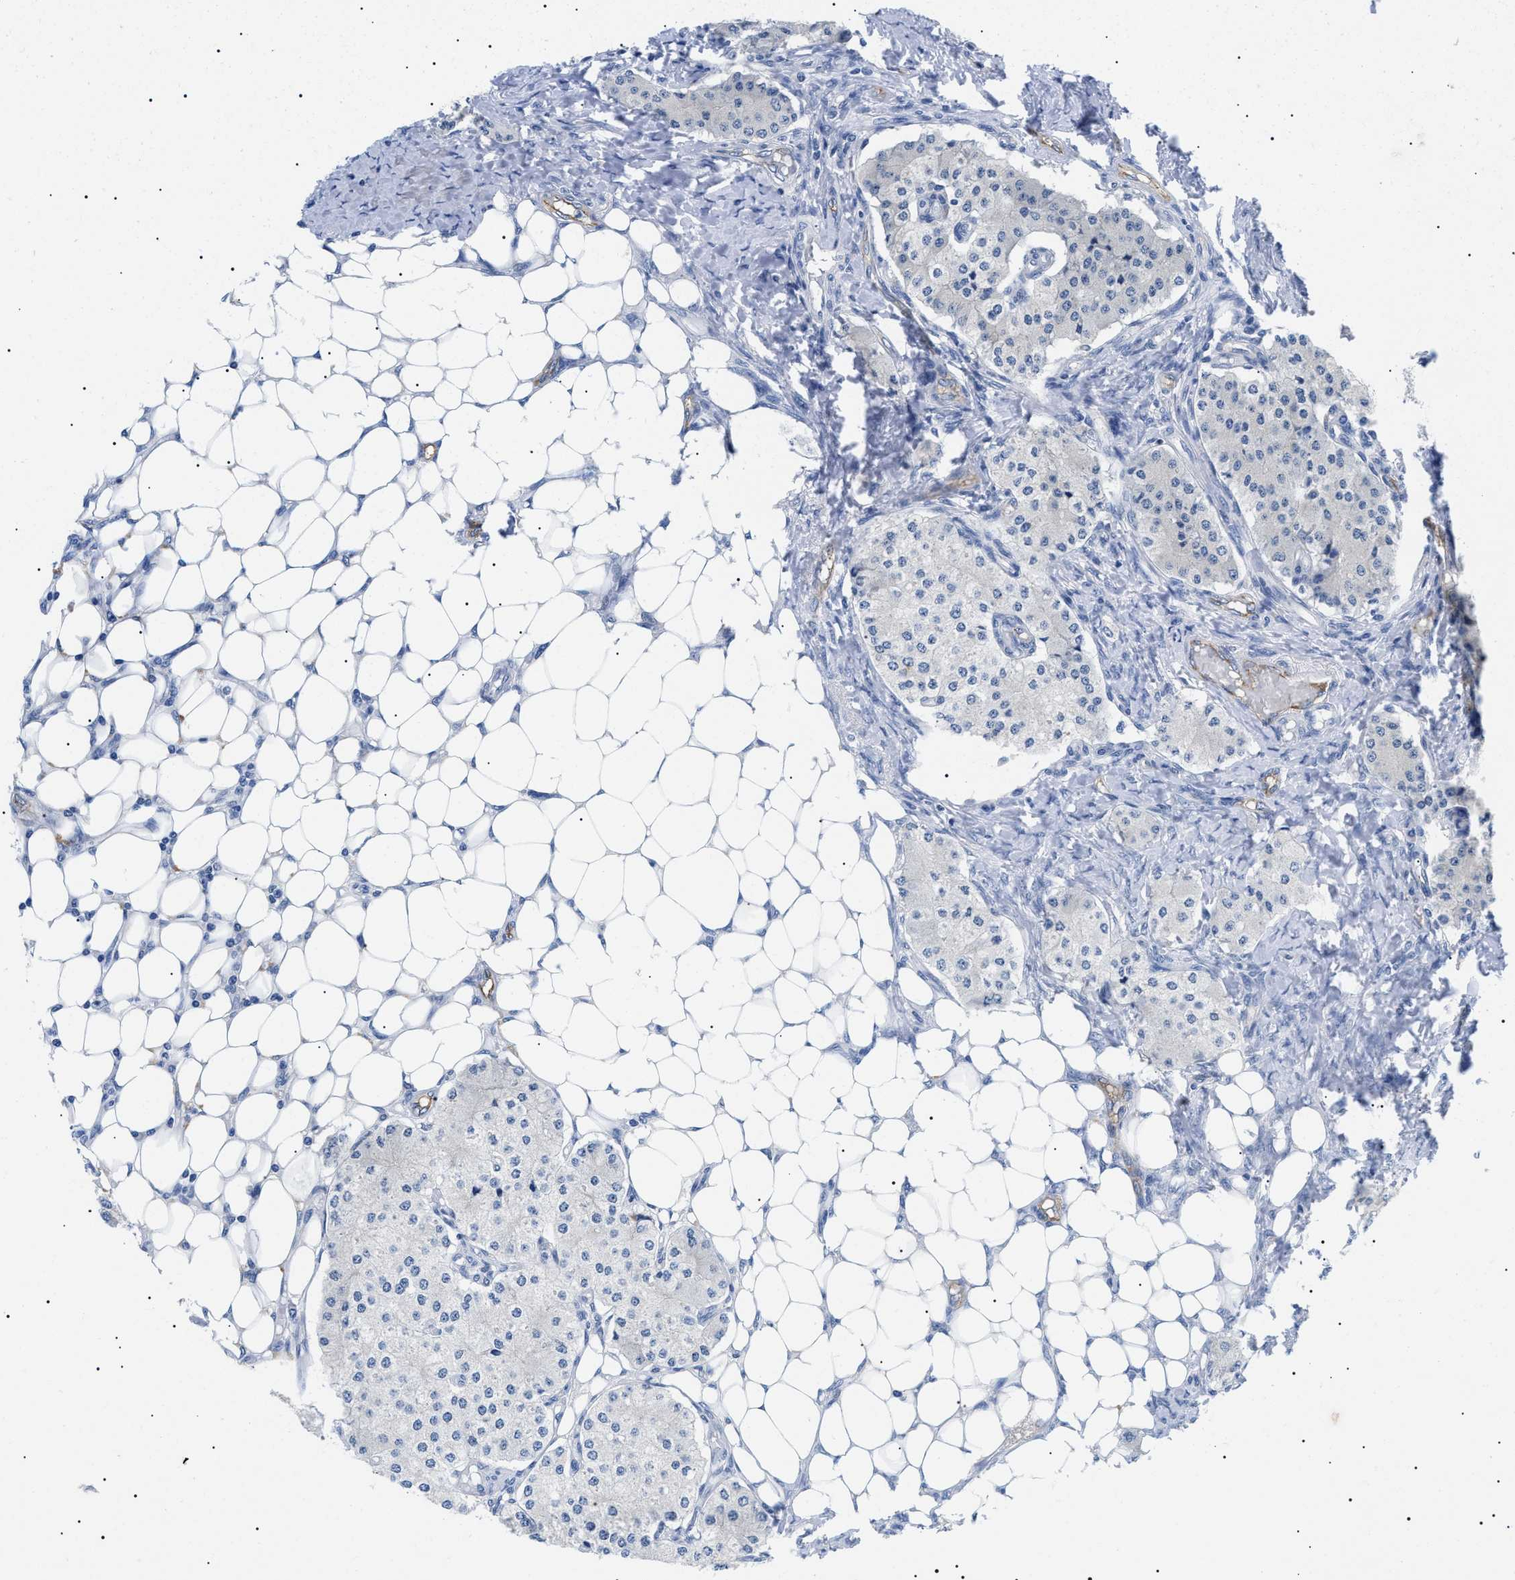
{"staining": {"intensity": "negative", "quantity": "none", "location": "none"}, "tissue": "carcinoid", "cell_type": "Tumor cells", "image_type": "cancer", "snomed": [{"axis": "morphology", "description": "Carcinoid, malignant, NOS"}, {"axis": "topography", "description": "Colon"}], "caption": "Malignant carcinoid was stained to show a protein in brown. There is no significant staining in tumor cells.", "gene": "ACKR1", "patient": {"sex": "female", "age": 52}}